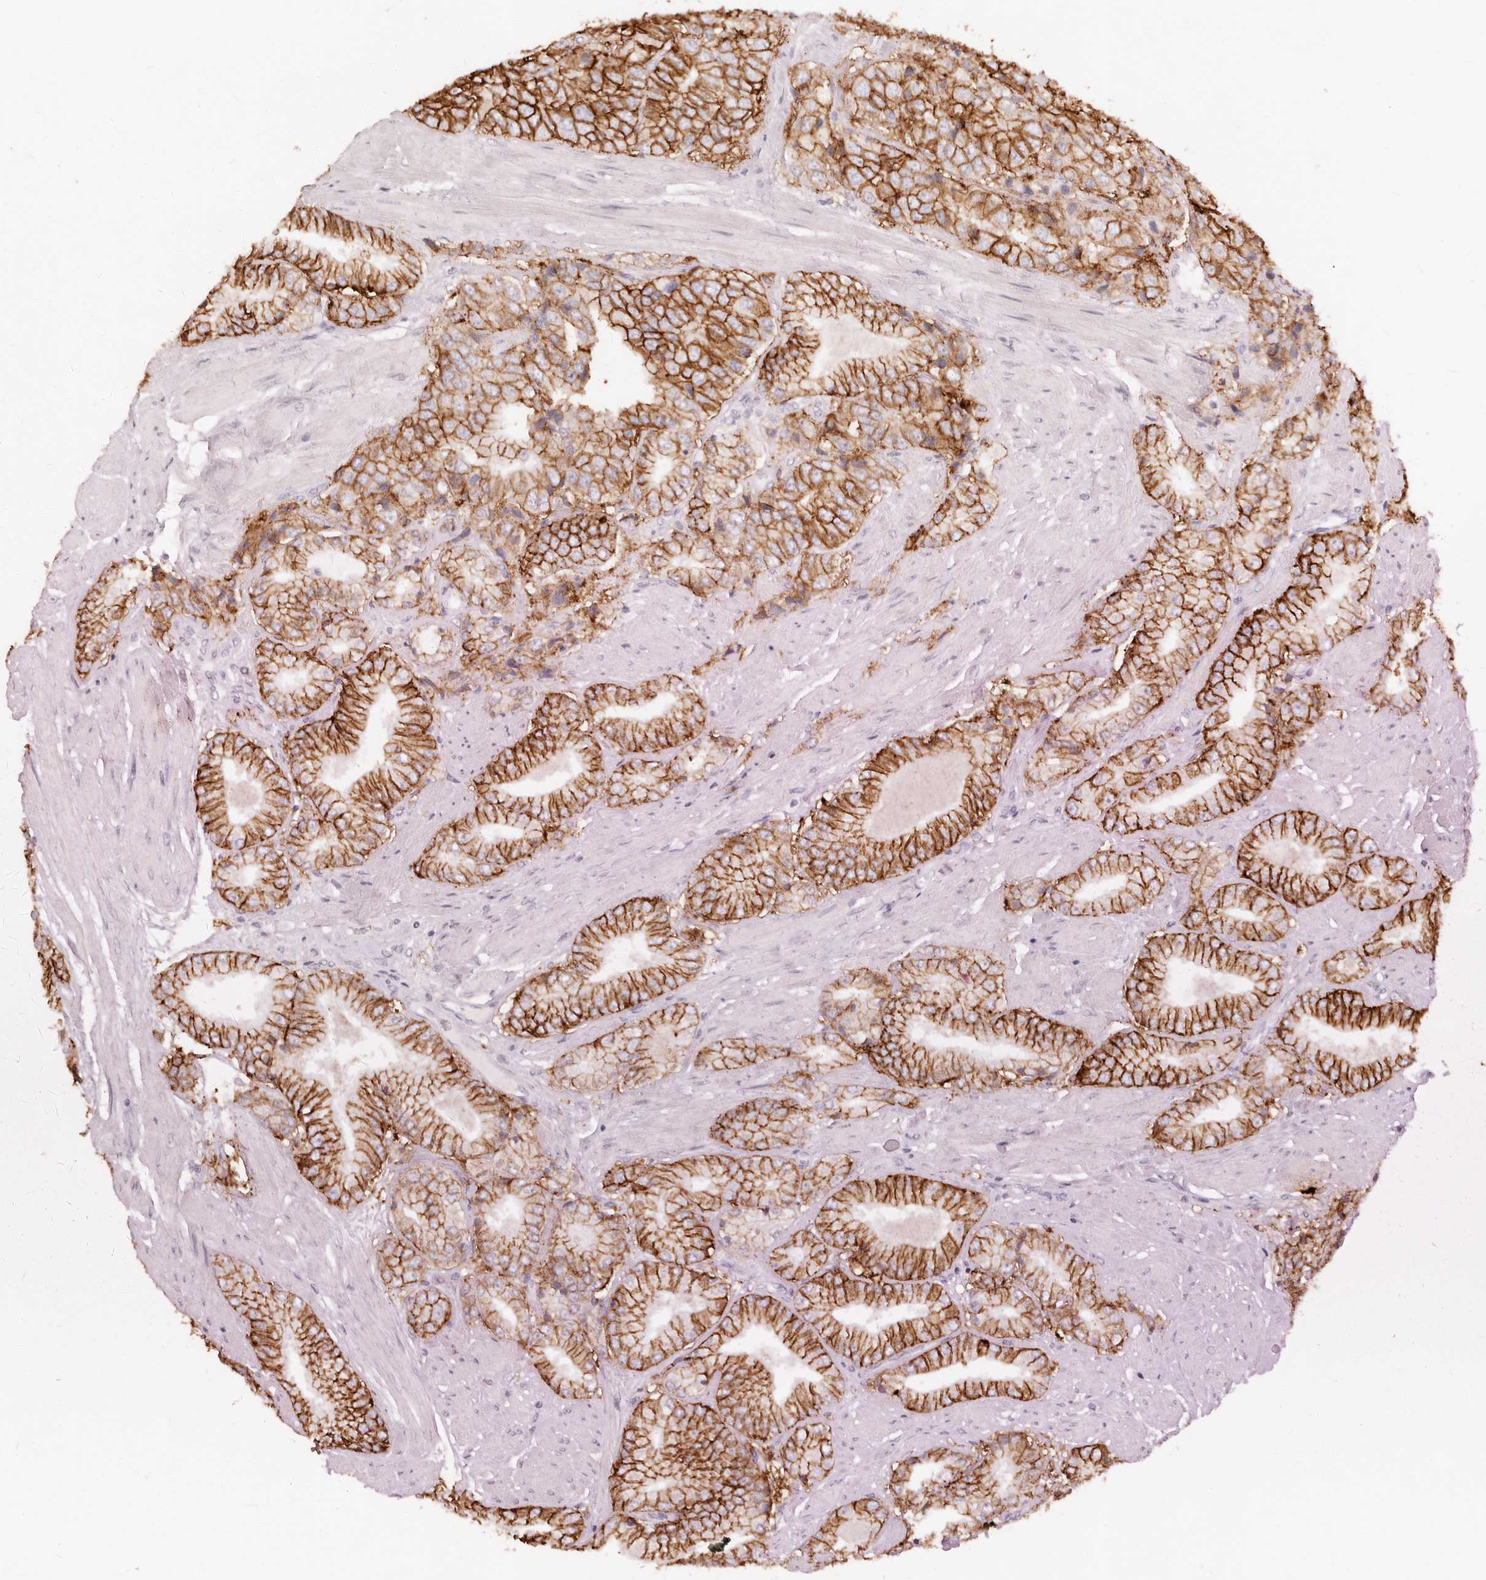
{"staining": {"intensity": "strong", "quantity": ">75%", "location": "cytoplasmic/membranous"}, "tissue": "prostate cancer", "cell_type": "Tumor cells", "image_type": "cancer", "snomed": [{"axis": "morphology", "description": "Adenocarcinoma, High grade"}, {"axis": "topography", "description": "Prostate"}], "caption": "Tumor cells exhibit strong cytoplasmic/membranous positivity in about >75% of cells in prostate cancer (adenocarcinoma (high-grade)).", "gene": "EPCAM", "patient": {"sex": "male", "age": 50}}